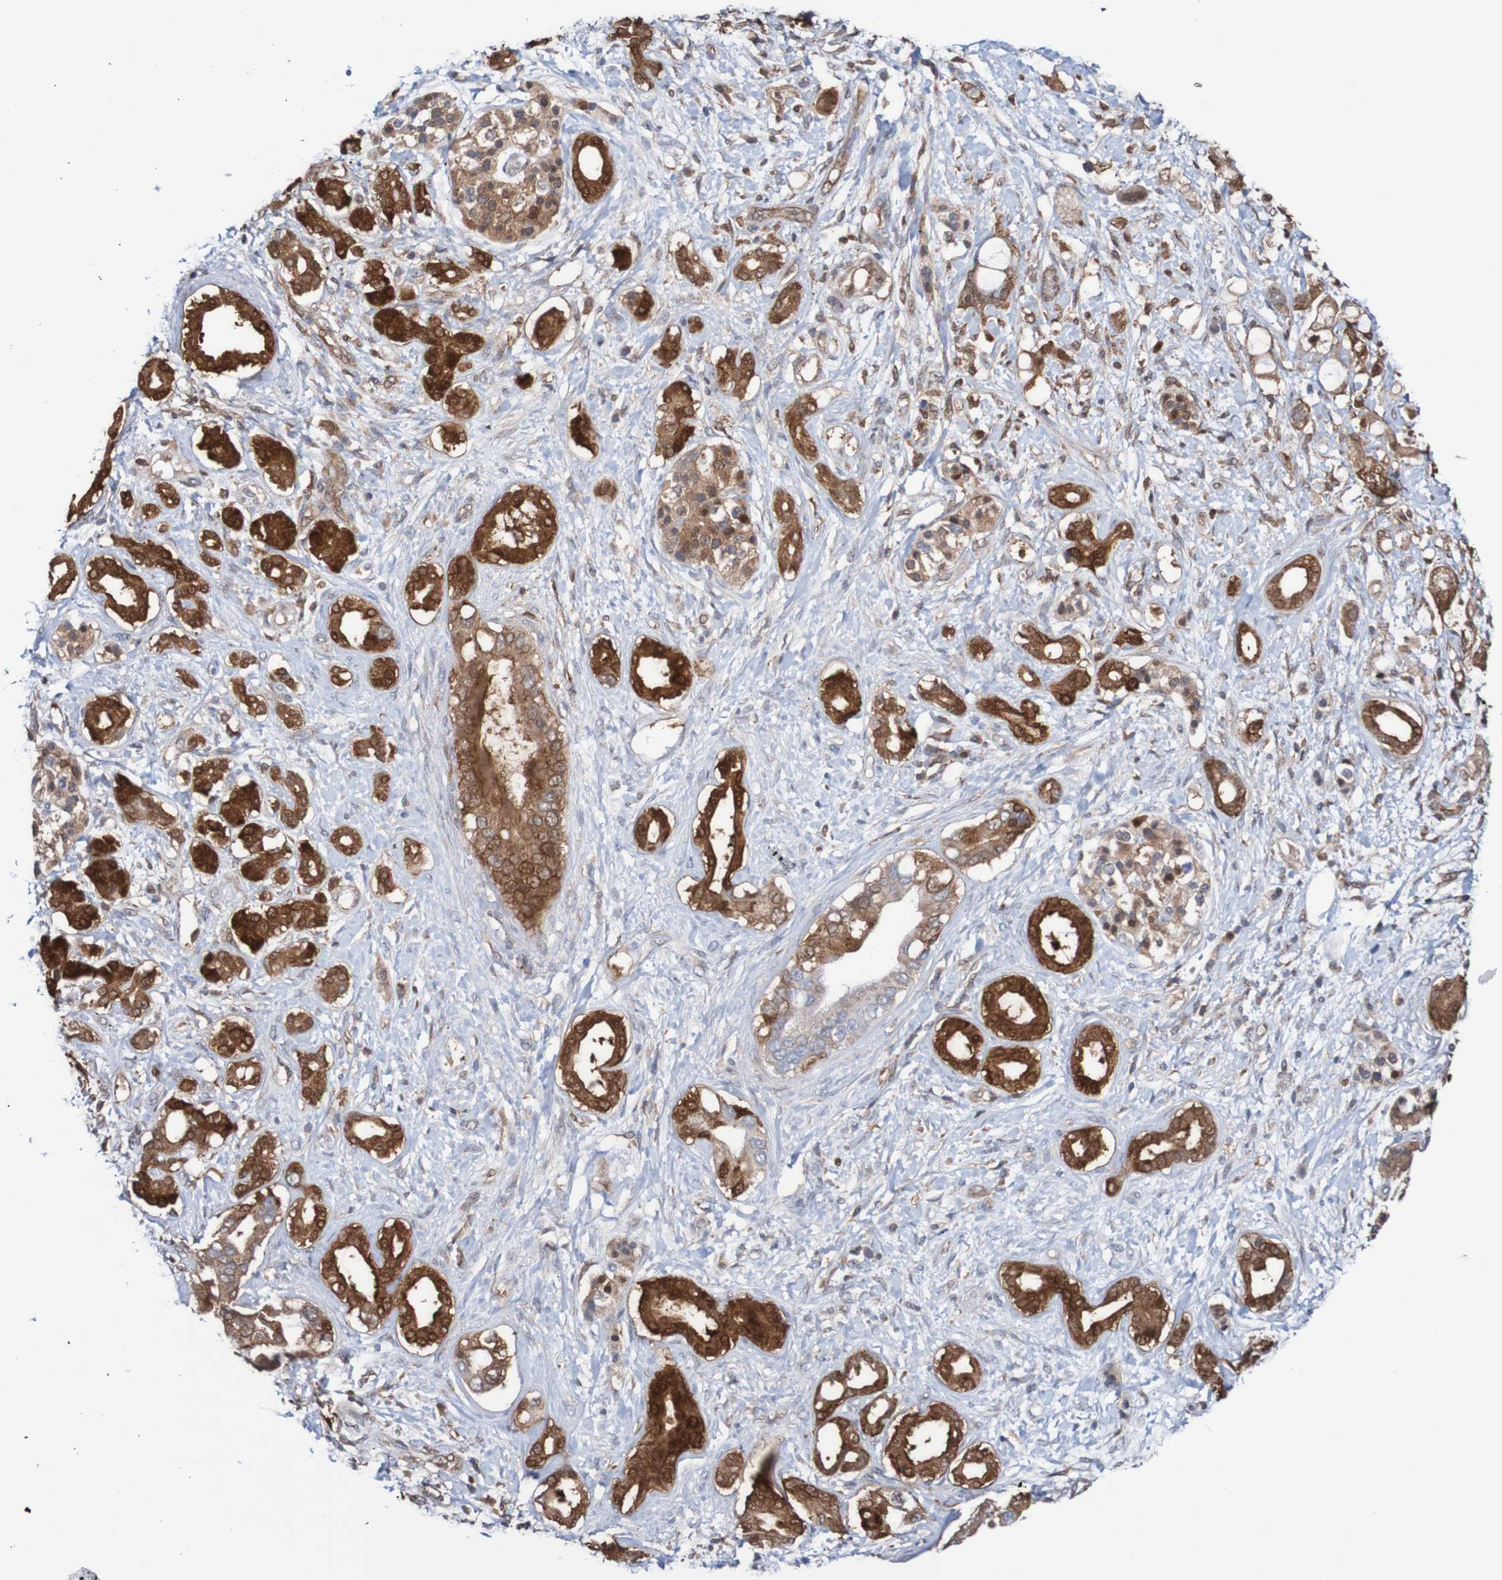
{"staining": {"intensity": "strong", "quantity": ">75%", "location": "cytoplasmic/membranous"}, "tissue": "pancreatic cancer", "cell_type": "Tumor cells", "image_type": "cancer", "snomed": [{"axis": "morphology", "description": "Adenocarcinoma, NOS"}, {"axis": "topography", "description": "Pancreas"}], "caption": "Pancreatic adenocarcinoma was stained to show a protein in brown. There is high levels of strong cytoplasmic/membranous staining in about >75% of tumor cells.", "gene": "RIGI", "patient": {"sex": "female", "age": 56}}